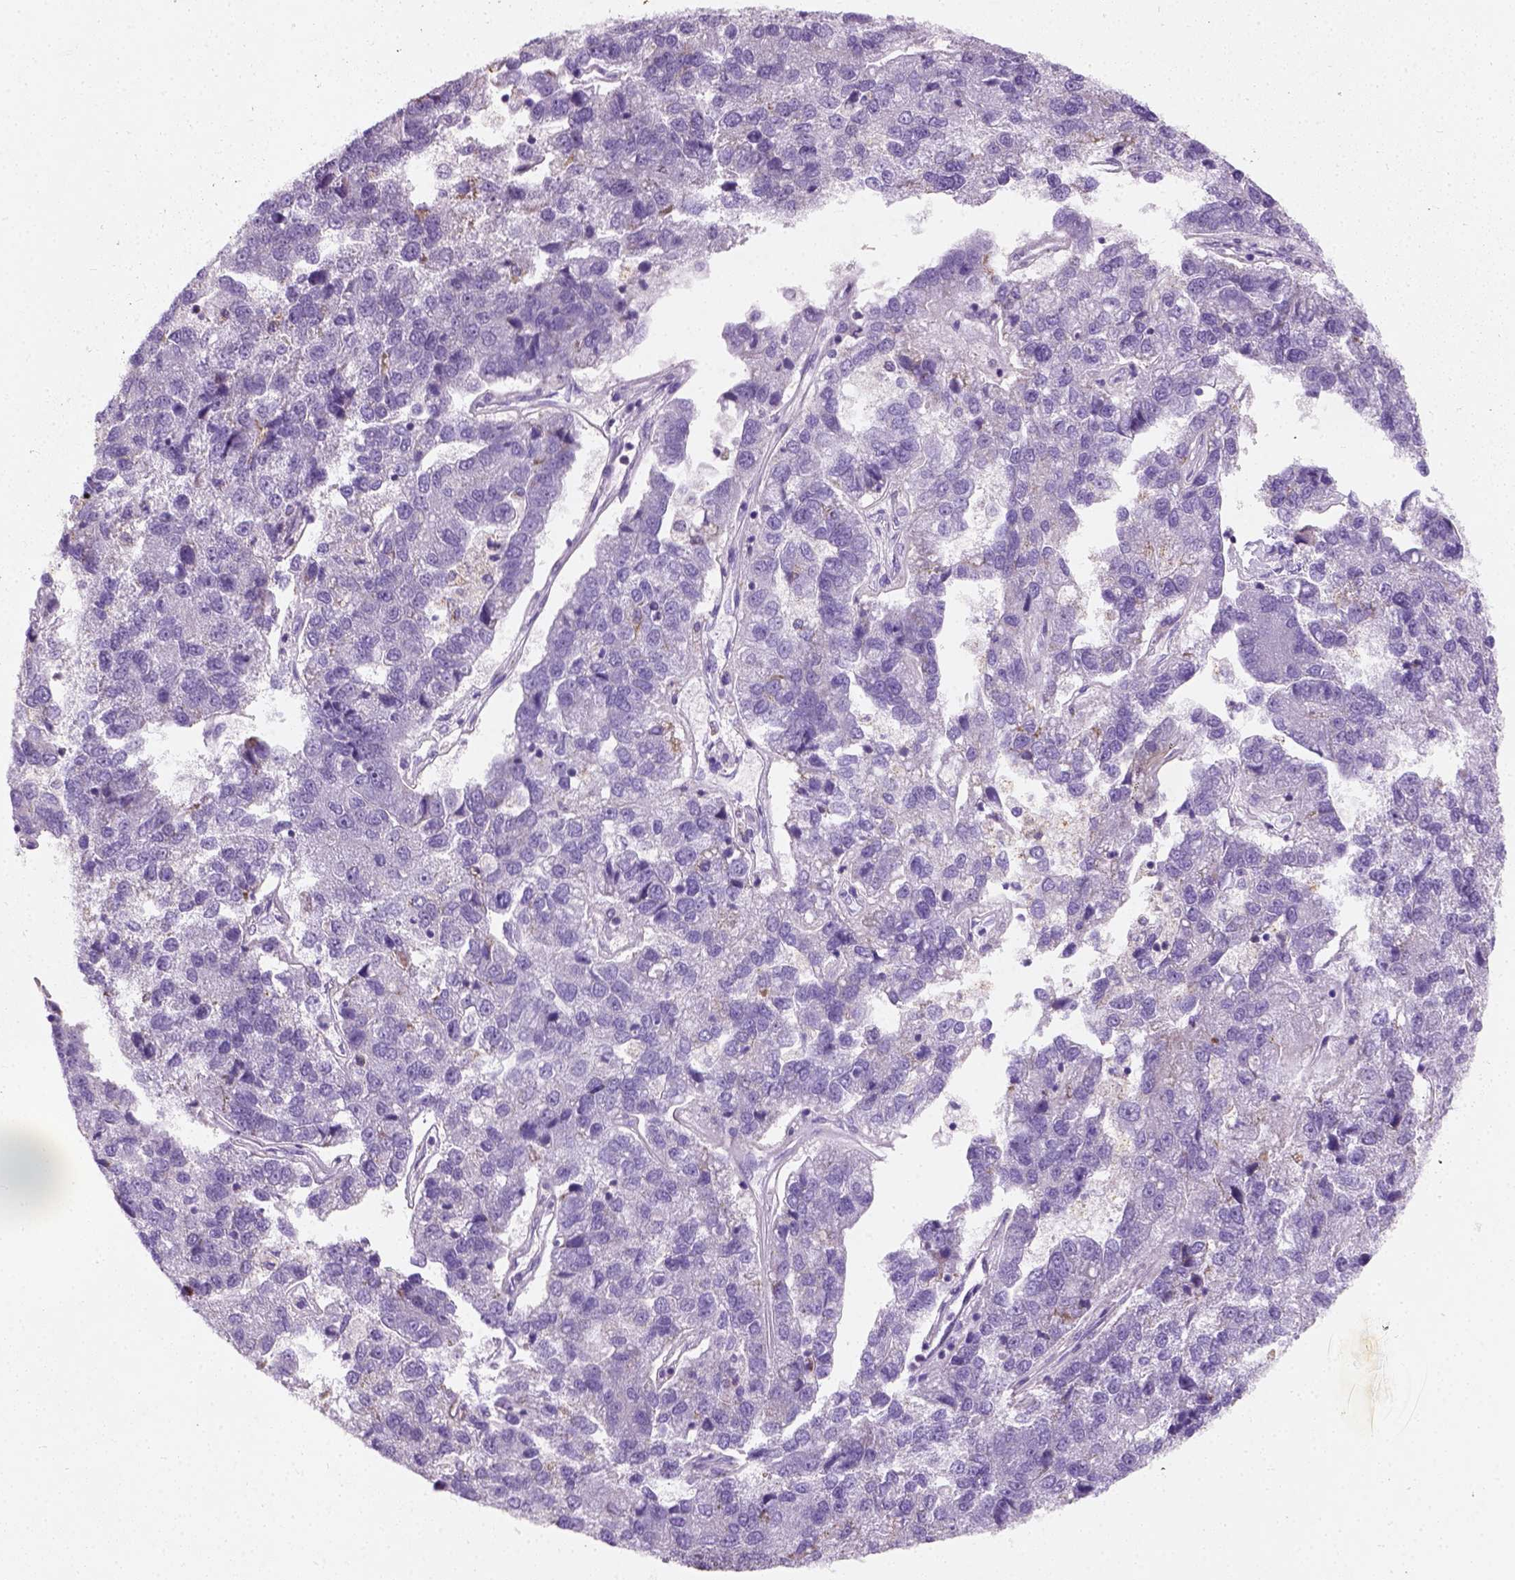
{"staining": {"intensity": "negative", "quantity": "none", "location": "none"}, "tissue": "pancreatic cancer", "cell_type": "Tumor cells", "image_type": "cancer", "snomed": [{"axis": "morphology", "description": "Adenocarcinoma, NOS"}, {"axis": "topography", "description": "Pancreas"}], "caption": "An image of pancreatic cancer (adenocarcinoma) stained for a protein exhibits no brown staining in tumor cells.", "gene": "CHODL", "patient": {"sex": "female", "age": 61}}